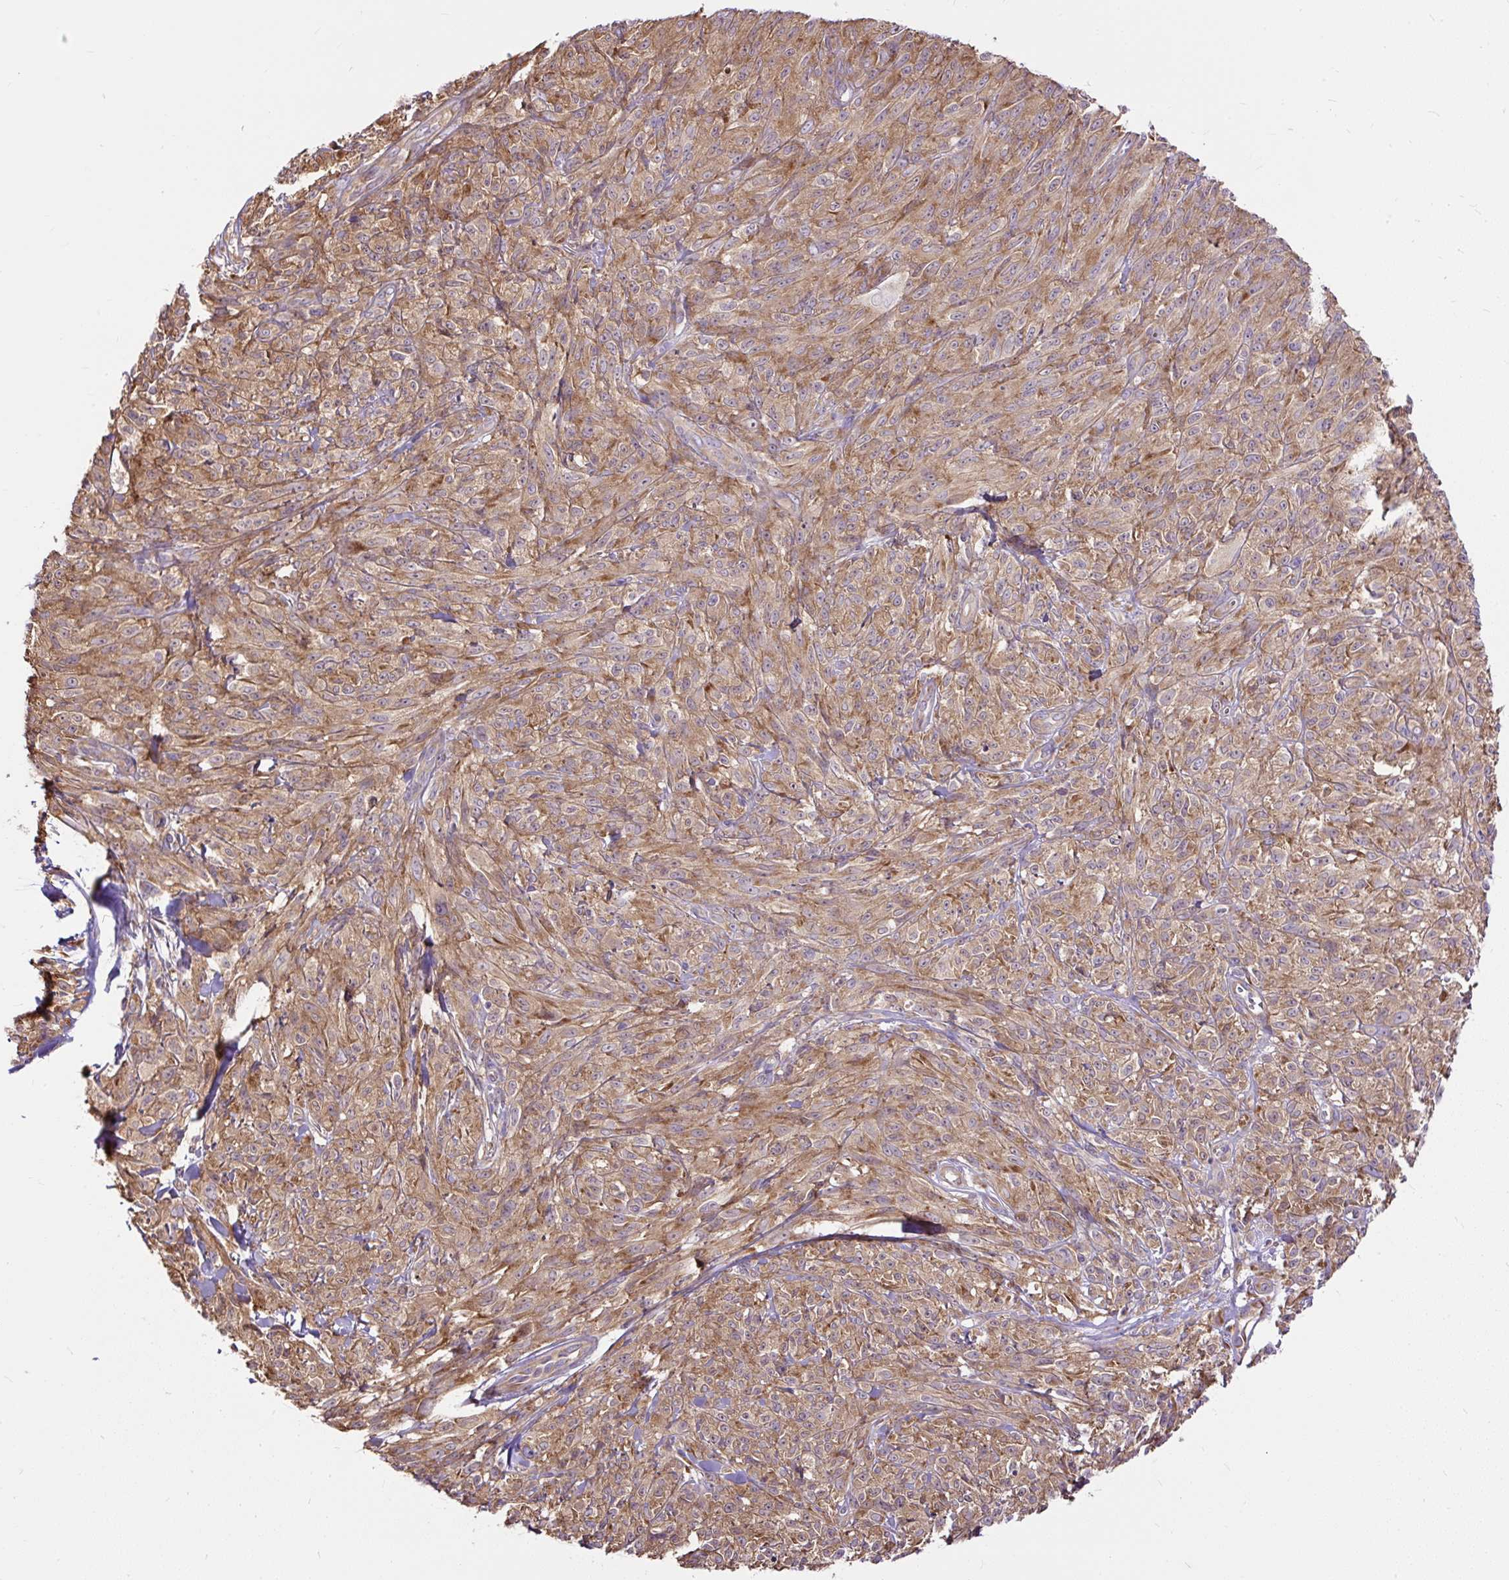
{"staining": {"intensity": "moderate", "quantity": ">75%", "location": "cytoplasmic/membranous"}, "tissue": "melanoma", "cell_type": "Tumor cells", "image_type": "cancer", "snomed": [{"axis": "morphology", "description": "Malignant melanoma, NOS"}, {"axis": "topography", "description": "Skin of upper arm"}], "caption": "Brown immunohistochemical staining in human malignant melanoma shows moderate cytoplasmic/membranous staining in about >75% of tumor cells.", "gene": "RPS5", "patient": {"sex": "female", "age": 65}}